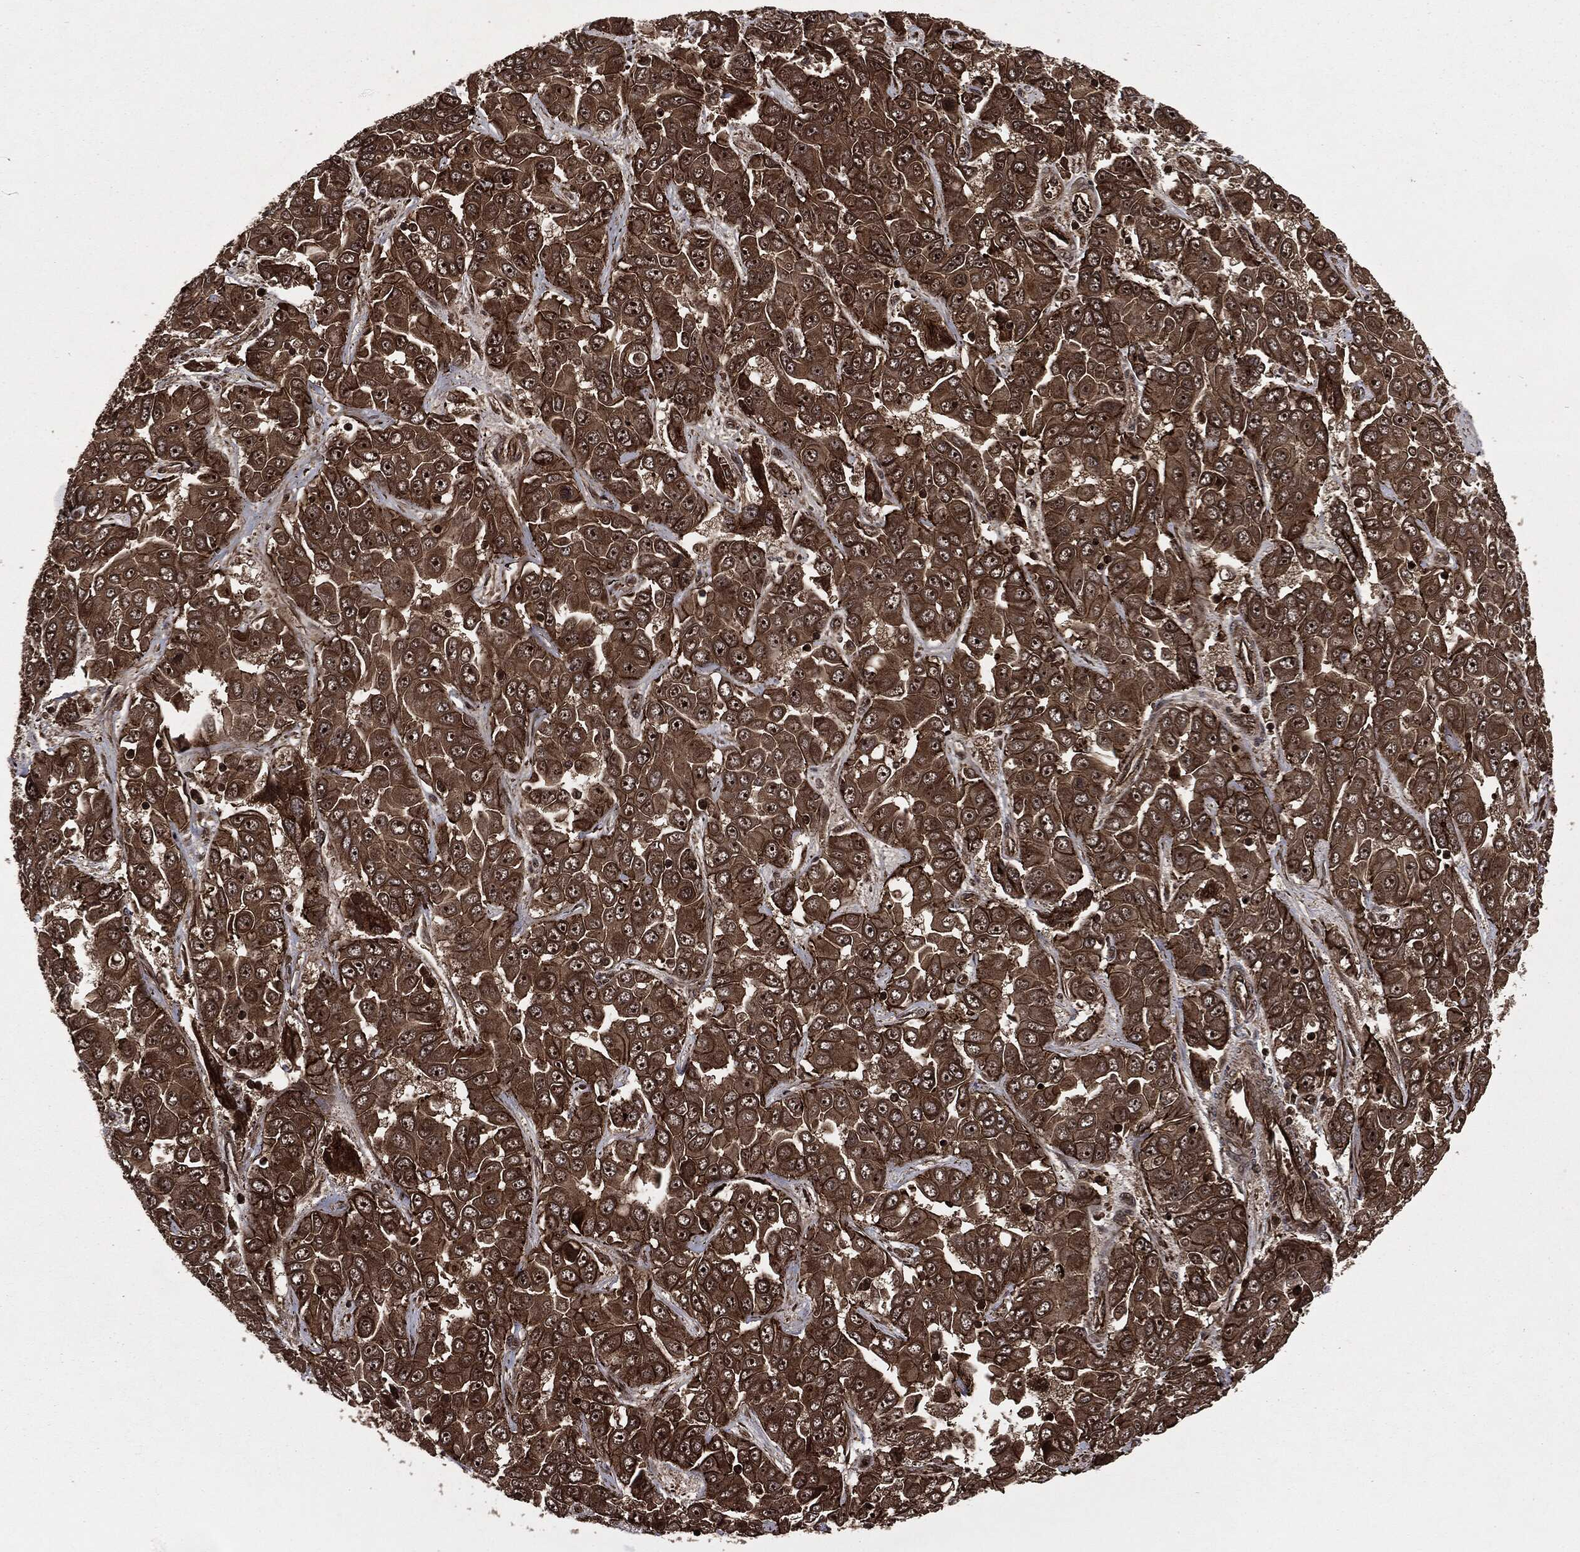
{"staining": {"intensity": "strong", "quantity": ">75%", "location": "cytoplasmic/membranous,nuclear"}, "tissue": "liver cancer", "cell_type": "Tumor cells", "image_type": "cancer", "snomed": [{"axis": "morphology", "description": "Cholangiocarcinoma"}, {"axis": "topography", "description": "Liver"}], "caption": "Immunohistochemical staining of liver cancer shows high levels of strong cytoplasmic/membranous and nuclear protein positivity in approximately >75% of tumor cells.", "gene": "CARD6", "patient": {"sex": "female", "age": 52}}